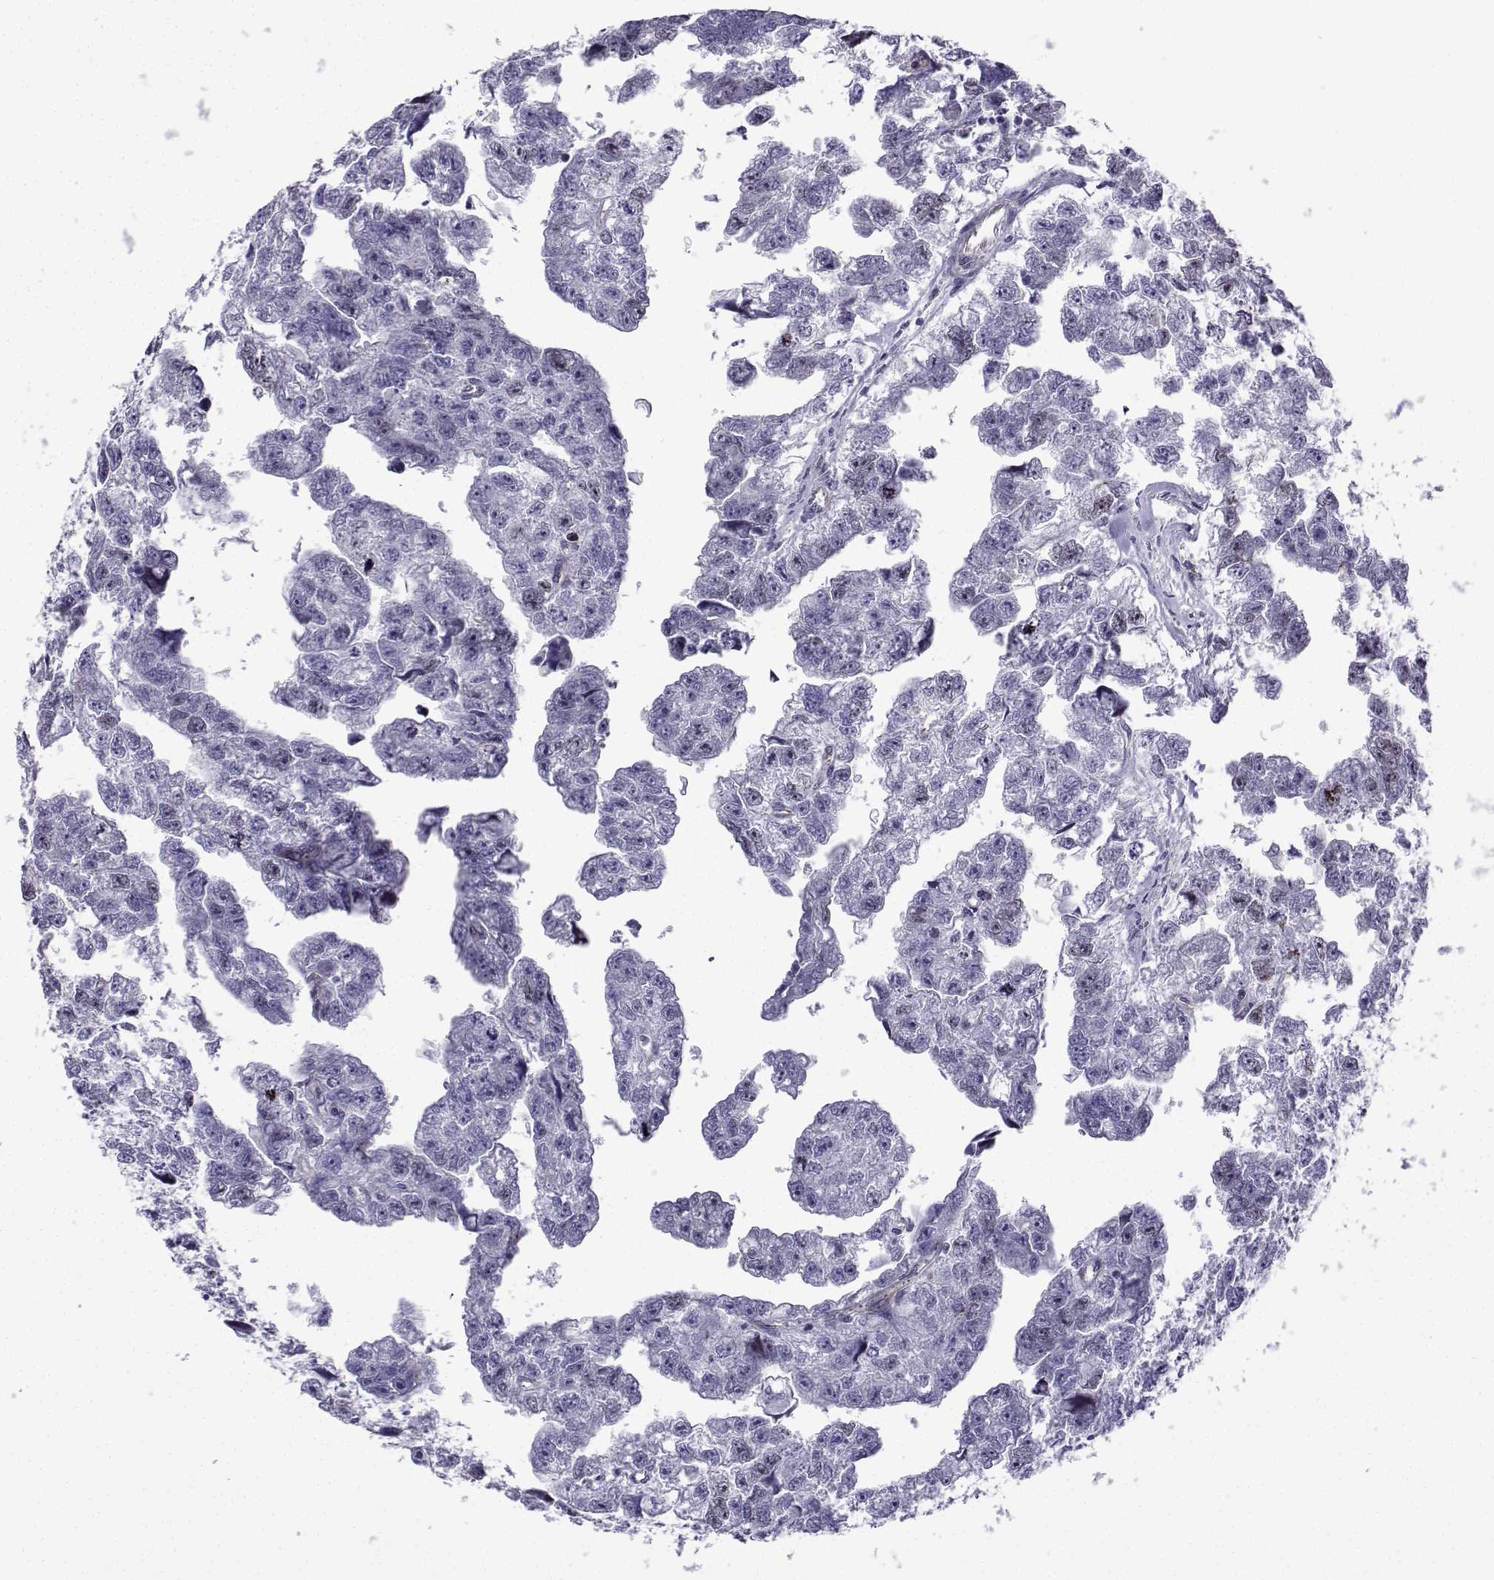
{"staining": {"intensity": "negative", "quantity": "none", "location": "none"}, "tissue": "testis cancer", "cell_type": "Tumor cells", "image_type": "cancer", "snomed": [{"axis": "morphology", "description": "Carcinoma, Embryonal, NOS"}, {"axis": "morphology", "description": "Teratoma, malignant, NOS"}, {"axis": "topography", "description": "Testis"}], "caption": "This is a micrograph of immunohistochemistry (IHC) staining of testis cancer, which shows no staining in tumor cells. Nuclei are stained in blue.", "gene": "INCENP", "patient": {"sex": "male", "age": 44}}